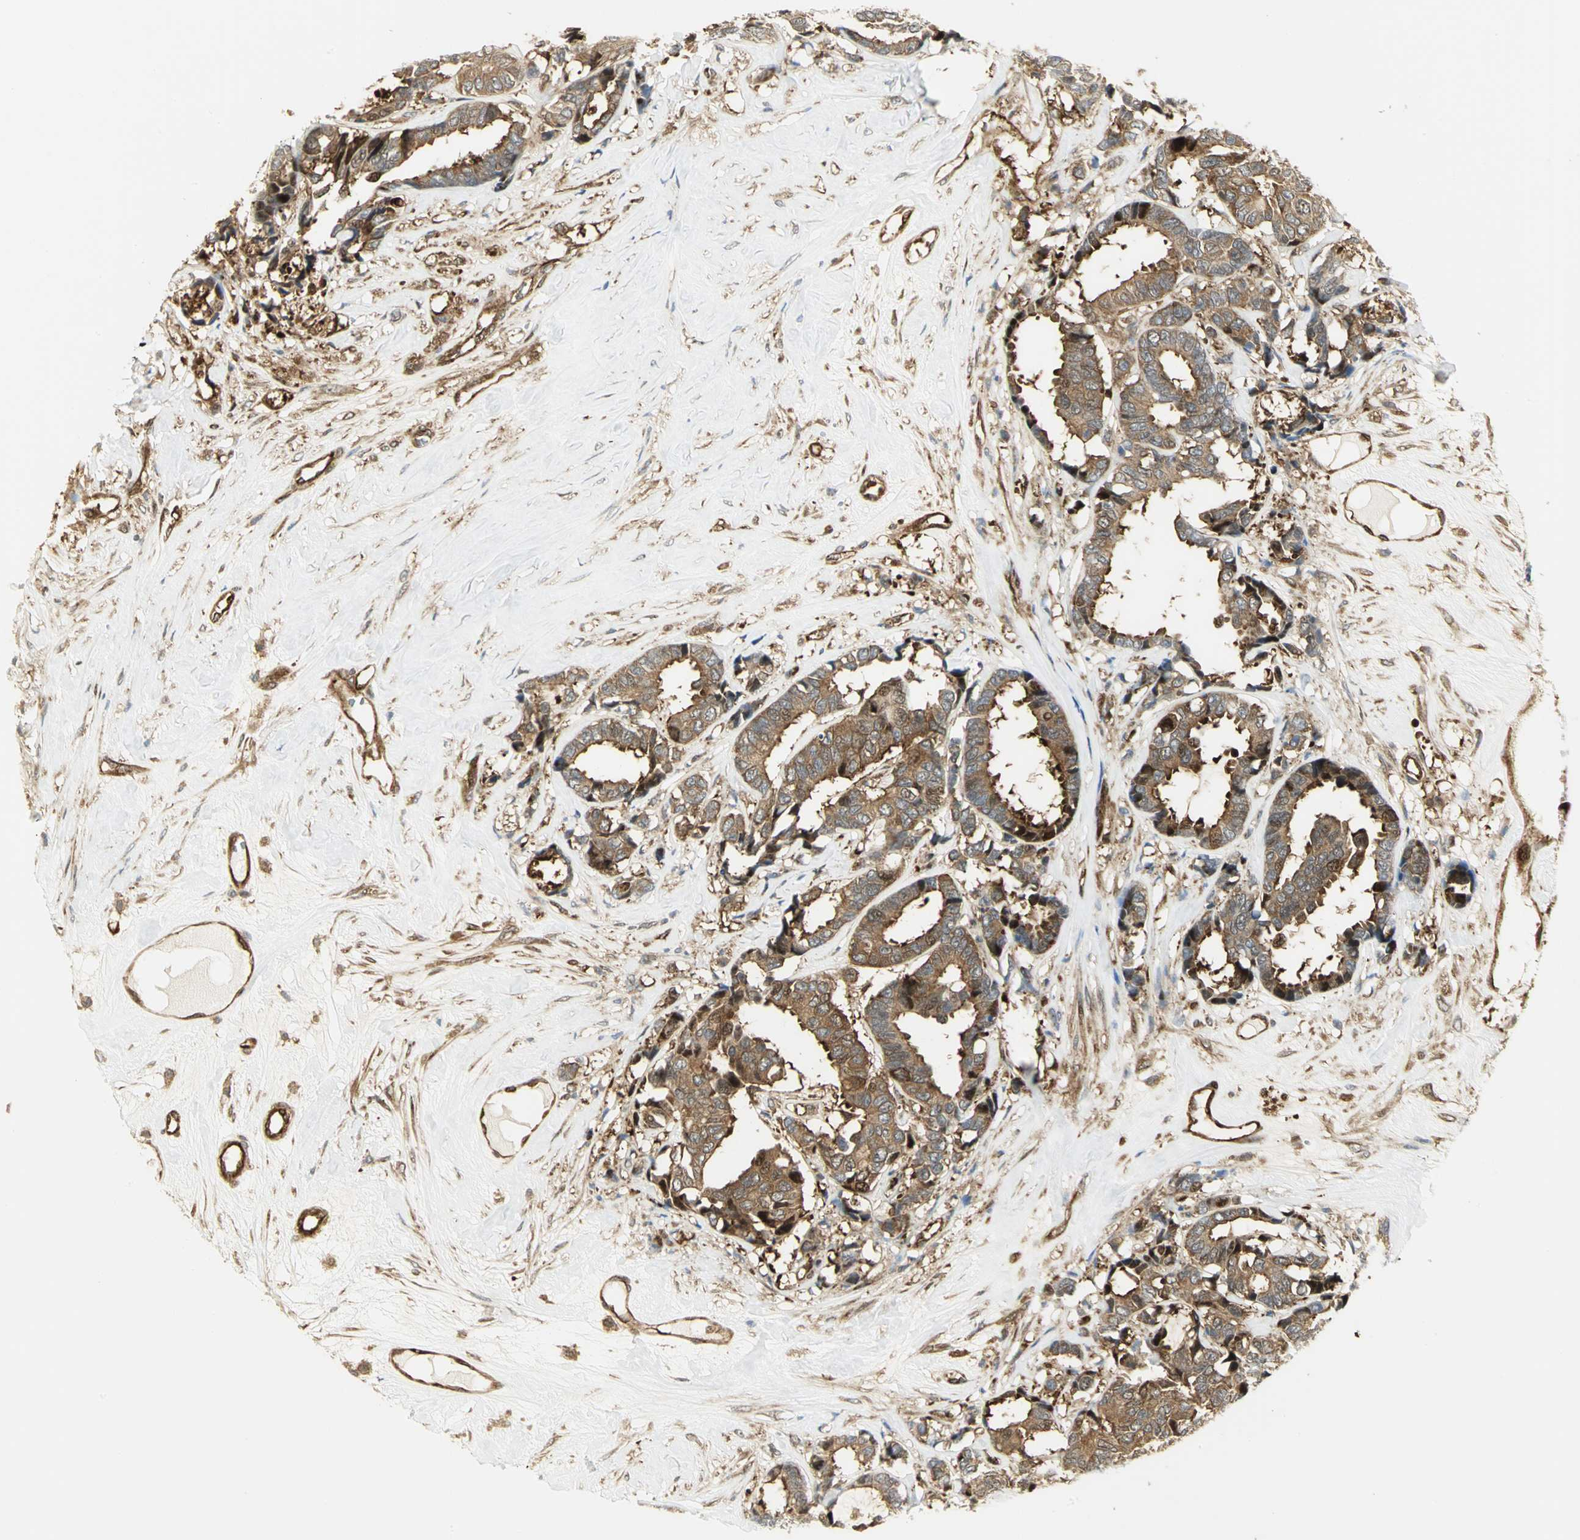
{"staining": {"intensity": "moderate", "quantity": ">75%", "location": "cytoplasmic/membranous"}, "tissue": "breast cancer", "cell_type": "Tumor cells", "image_type": "cancer", "snomed": [{"axis": "morphology", "description": "Duct carcinoma"}, {"axis": "topography", "description": "Breast"}], "caption": "The immunohistochemical stain highlights moderate cytoplasmic/membranous staining in tumor cells of breast cancer (intraductal carcinoma) tissue.", "gene": "EEA1", "patient": {"sex": "female", "age": 87}}